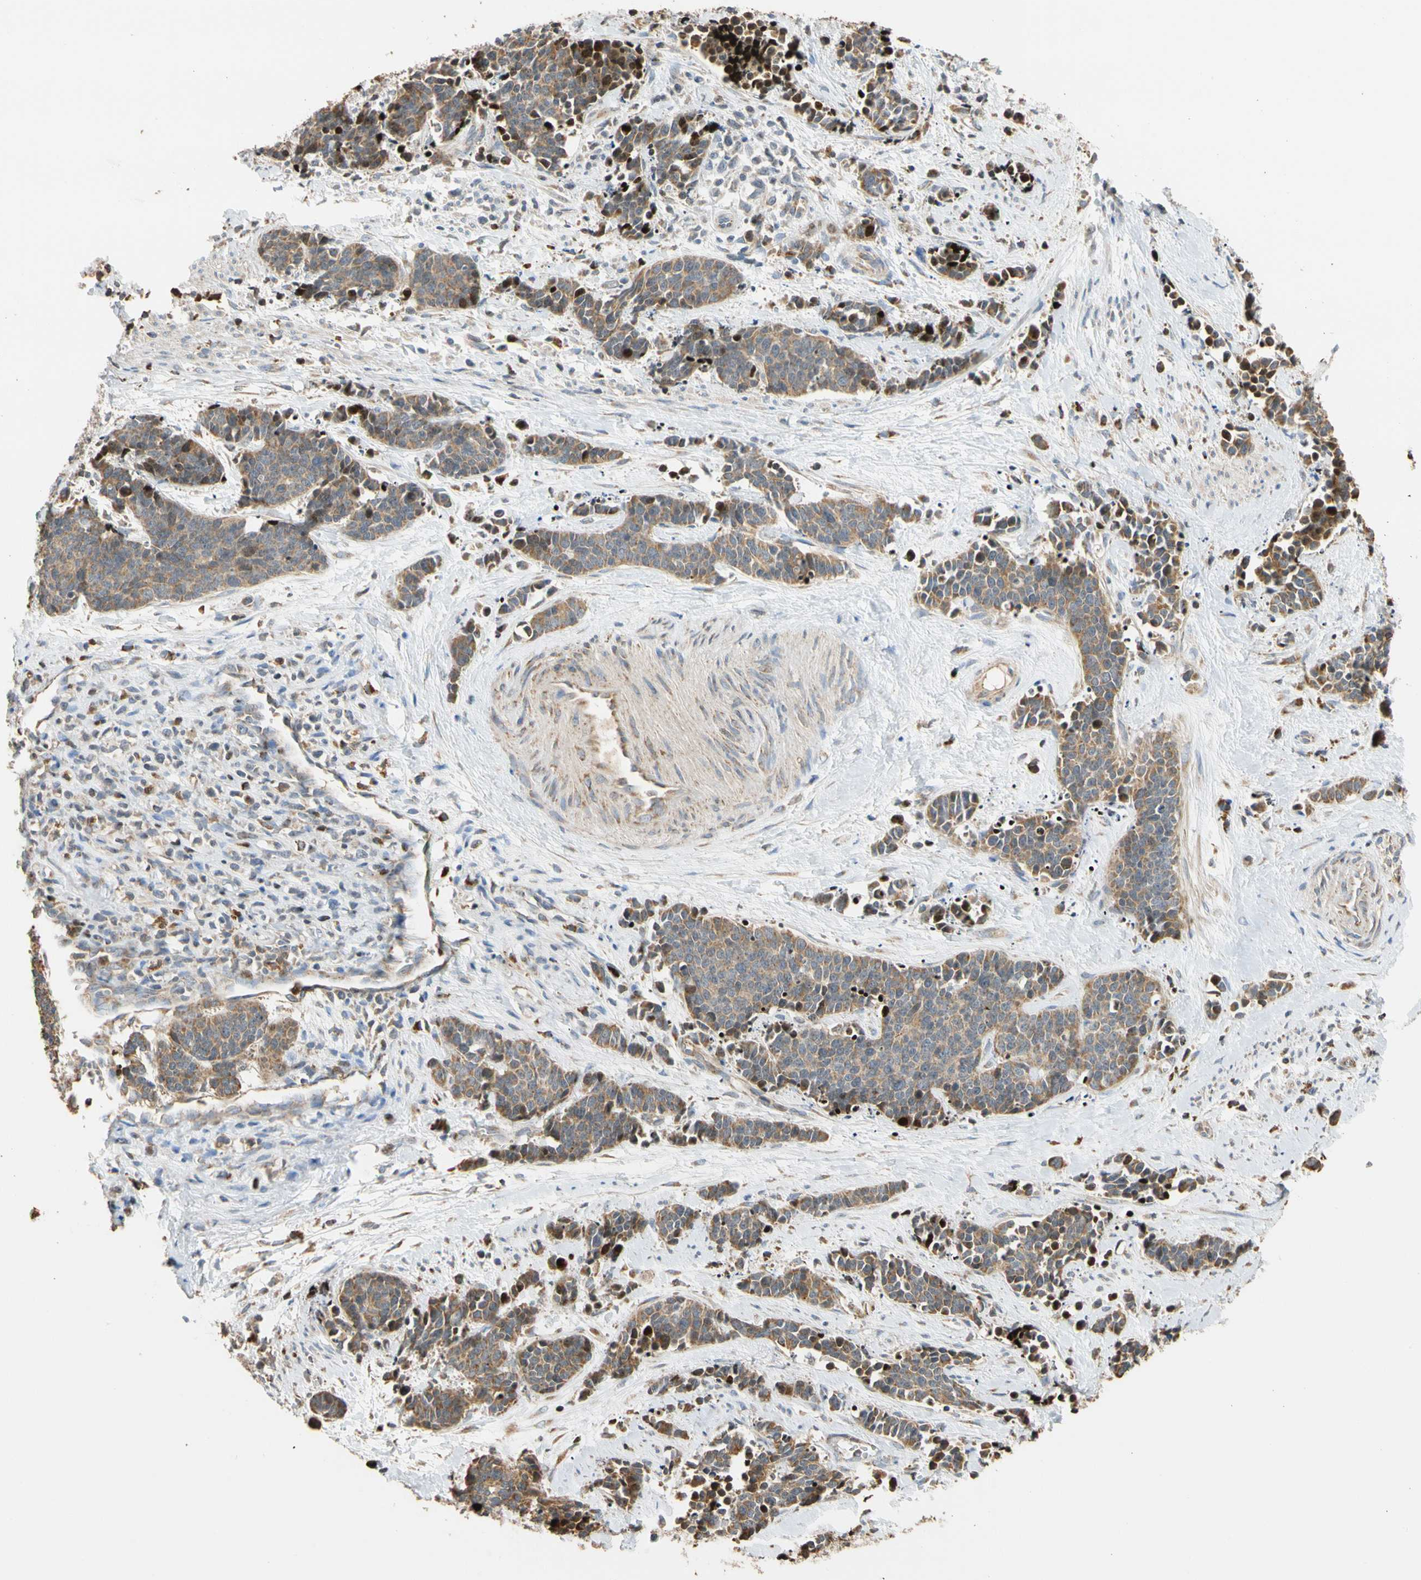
{"staining": {"intensity": "strong", "quantity": "<25%", "location": "cytoplasmic/membranous,nuclear"}, "tissue": "cervical cancer", "cell_type": "Tumor cells", "image_type": "cancer", "snomed": [{"axis": "morphology", "description": "Squamous cell carcinoma, NOS"}, {"axis": "topography", "description": "Cervix"}], "caption": "Strong cytoplasmic/membranous and nuclear protein positivity is appreciated in about <25% of tumor cells in squamous cell carcinoma (cervical).", "gene": "IP6K2", "patient": {"sex": "female", "age": 35}}